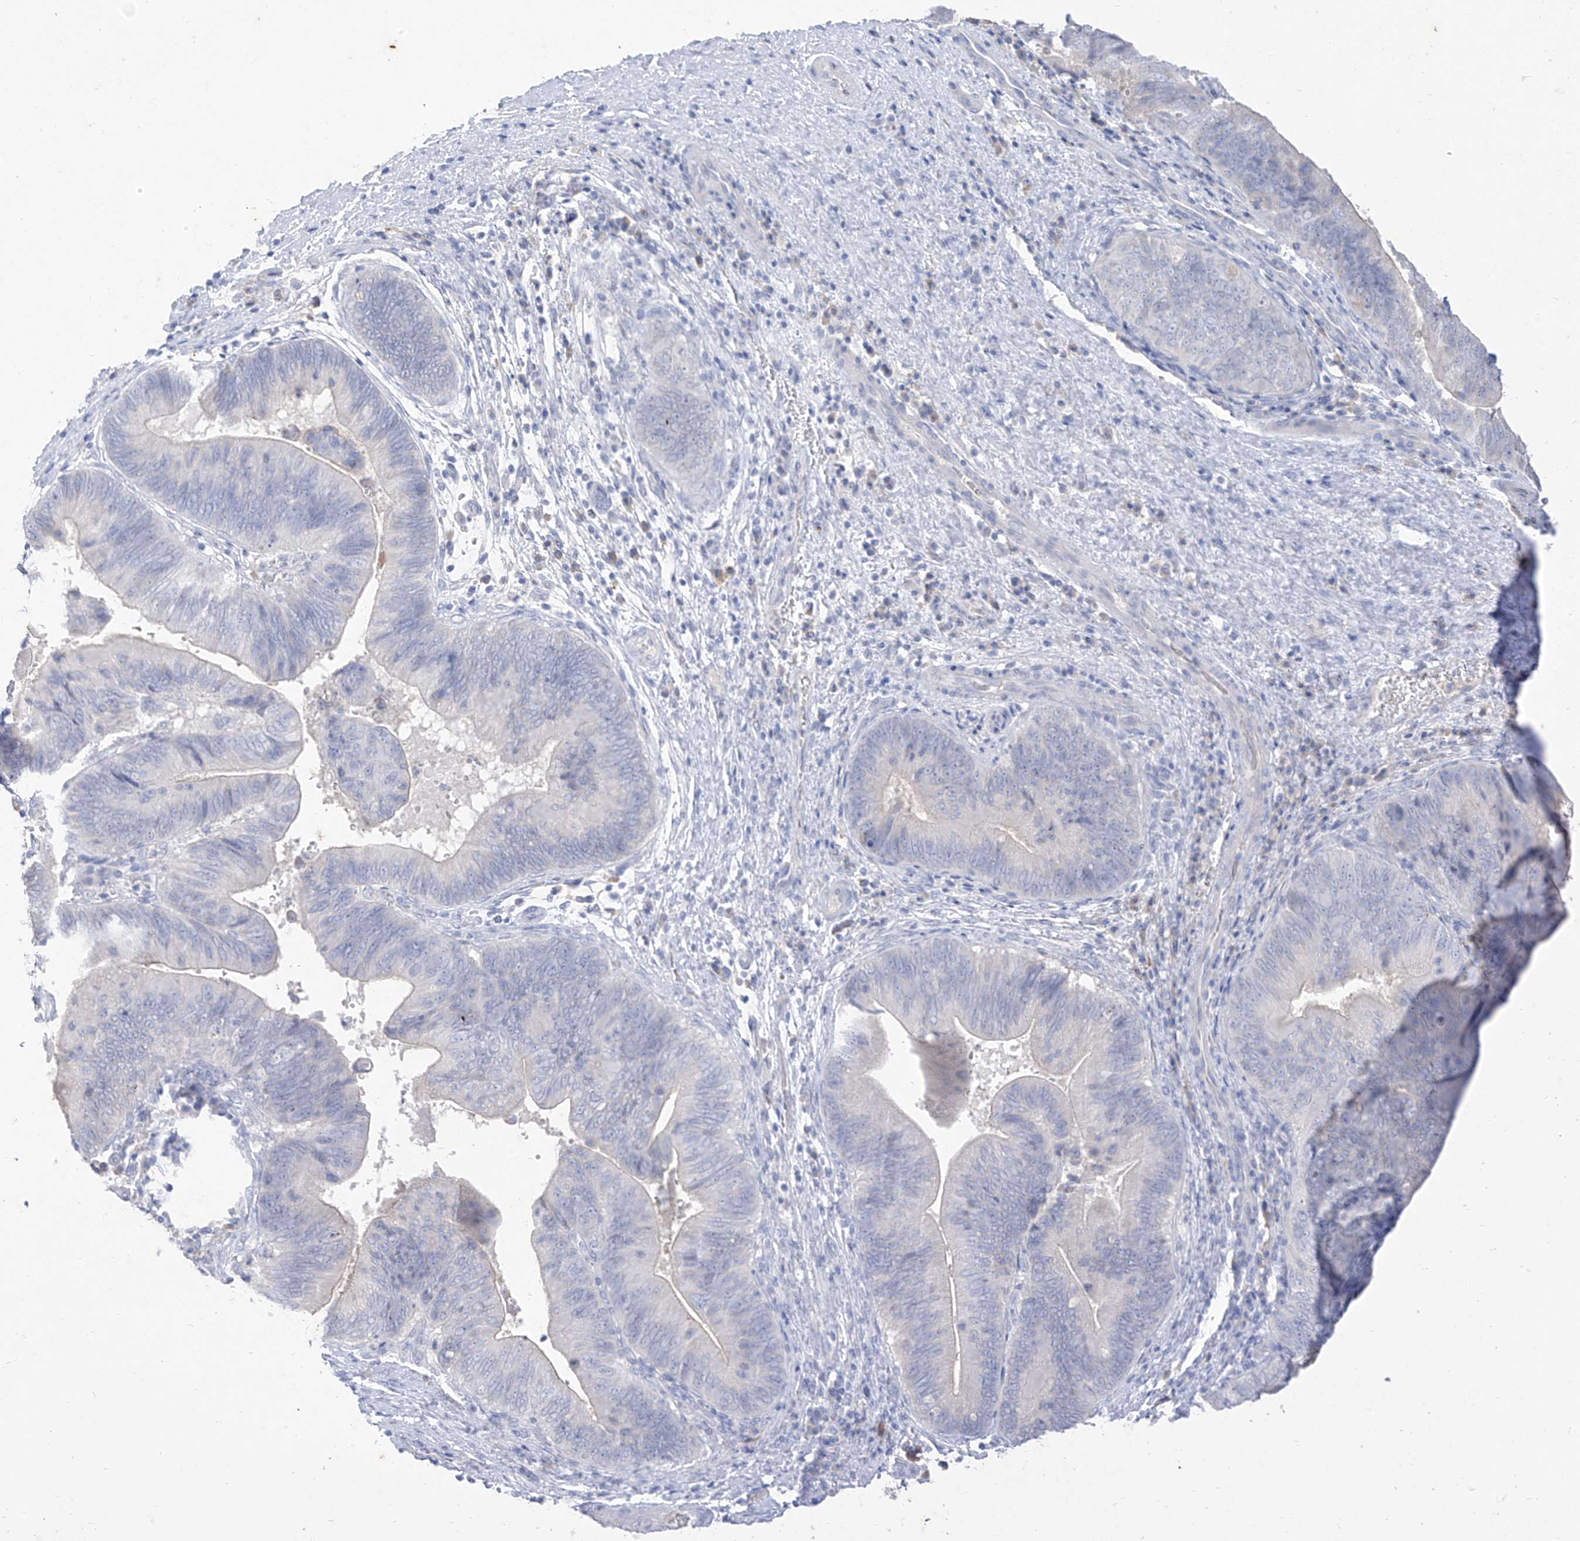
{"staining": {"intensity": "negative", "quantity": "none", "location": "none"}, "tissue": "pancreatic cancer", "cell_type": "Tumor cells", "image_type": "cancer", "snomed": [{"axis": "morphology", "description": "Adenocarcinoma, NOS"}, {"axis": "topography", "description": "Pancreas"}], "caption": "Protein analysis of pancreatic adenocarcinoma demonstrates no significant positivity in tumor cells.", "gene": "TGM4", "patient": {"sex": "male", "age": 63}}